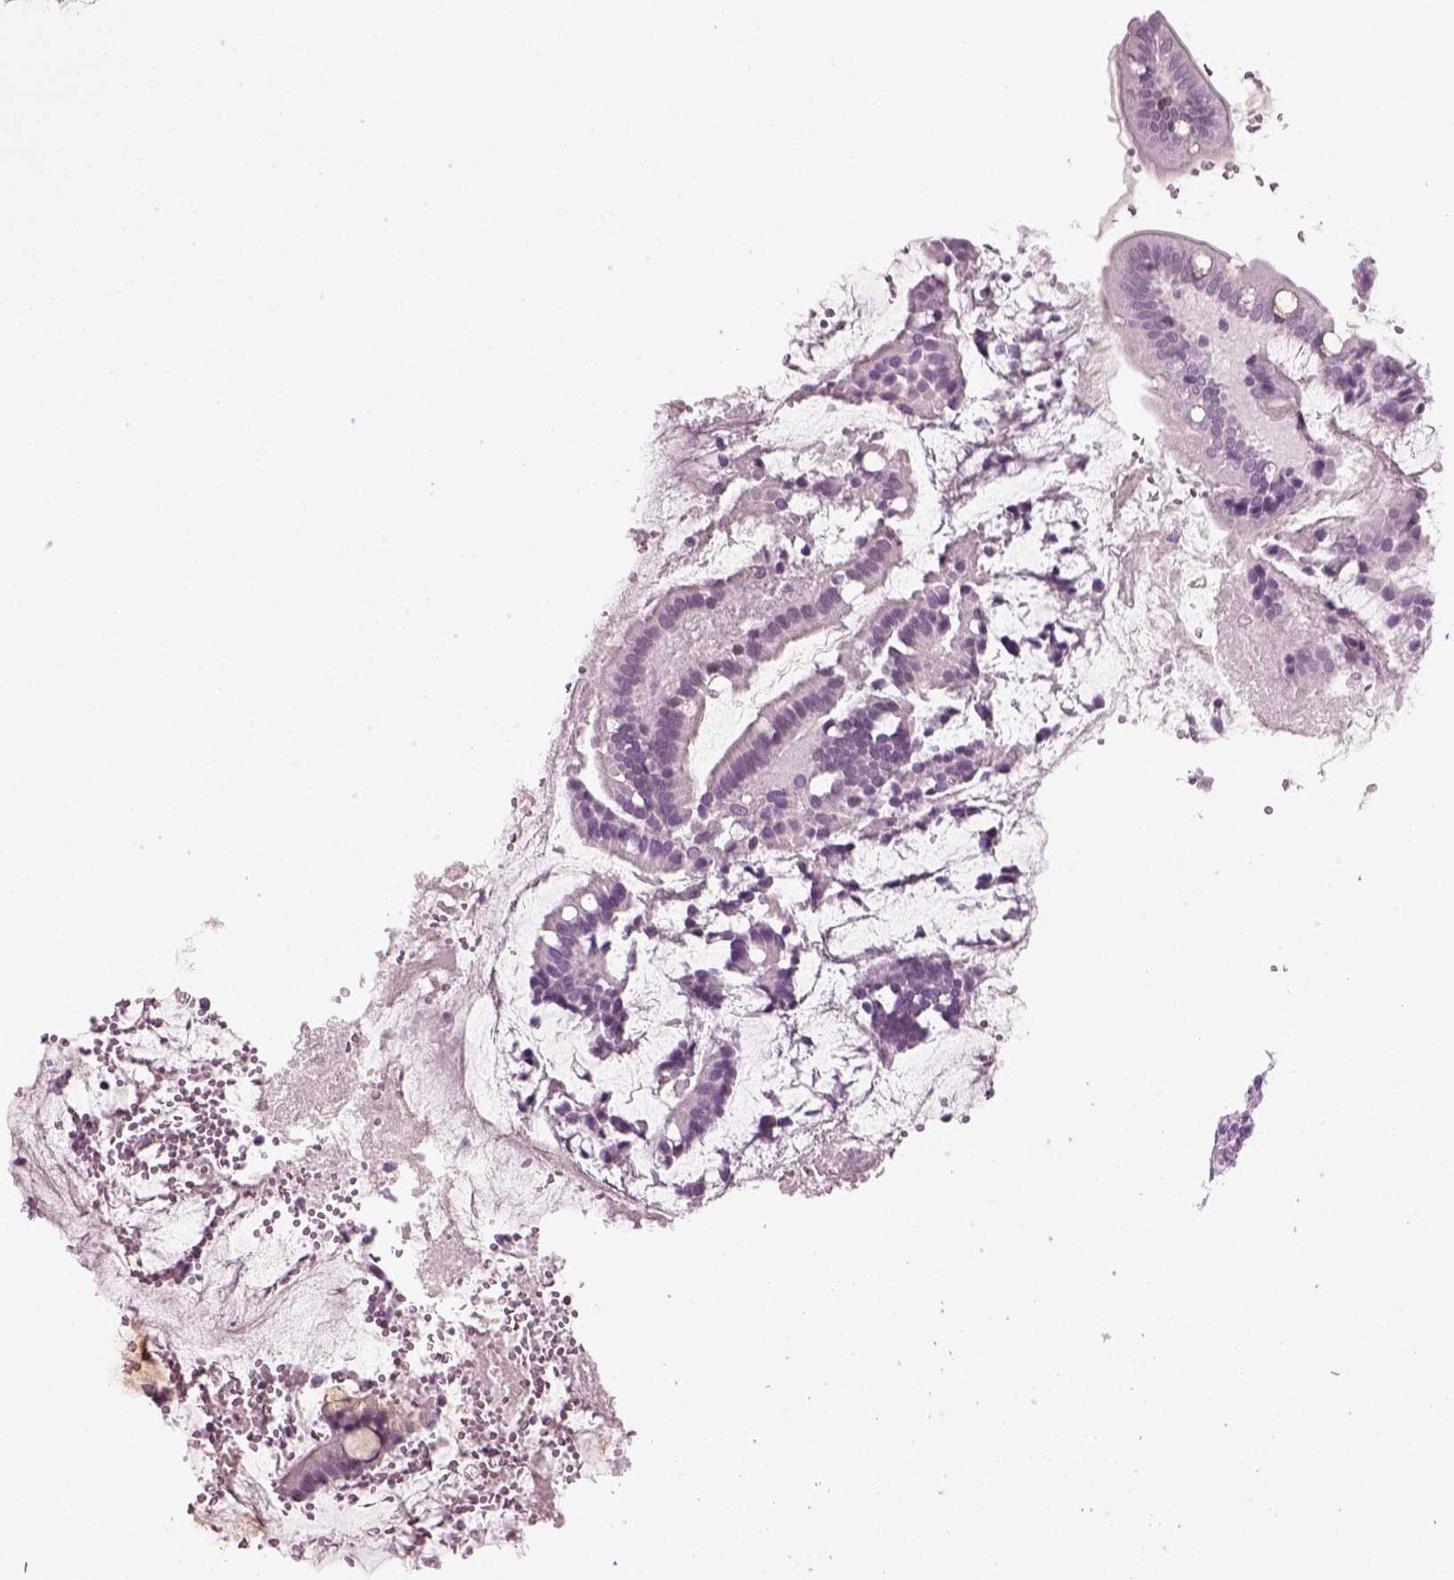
{"staining": {"intensity": "negative", "quantity": "none", "location": "none"}, "tissue": "small intestine", "cell_type": "Glandular cells", "image_type": "normal", "snomed": [{"axis": "morphology", "description": "Normal tissue, NOS"}, {"axis": "topography", "description": "Small intestine"}], "caption": "Histopathology image shows no protein staining in glandular cells of normal small intestine. Nuclei are stained in blue.", "gene": "KRT75", "patient": {"sex": "female", "age": 56}}